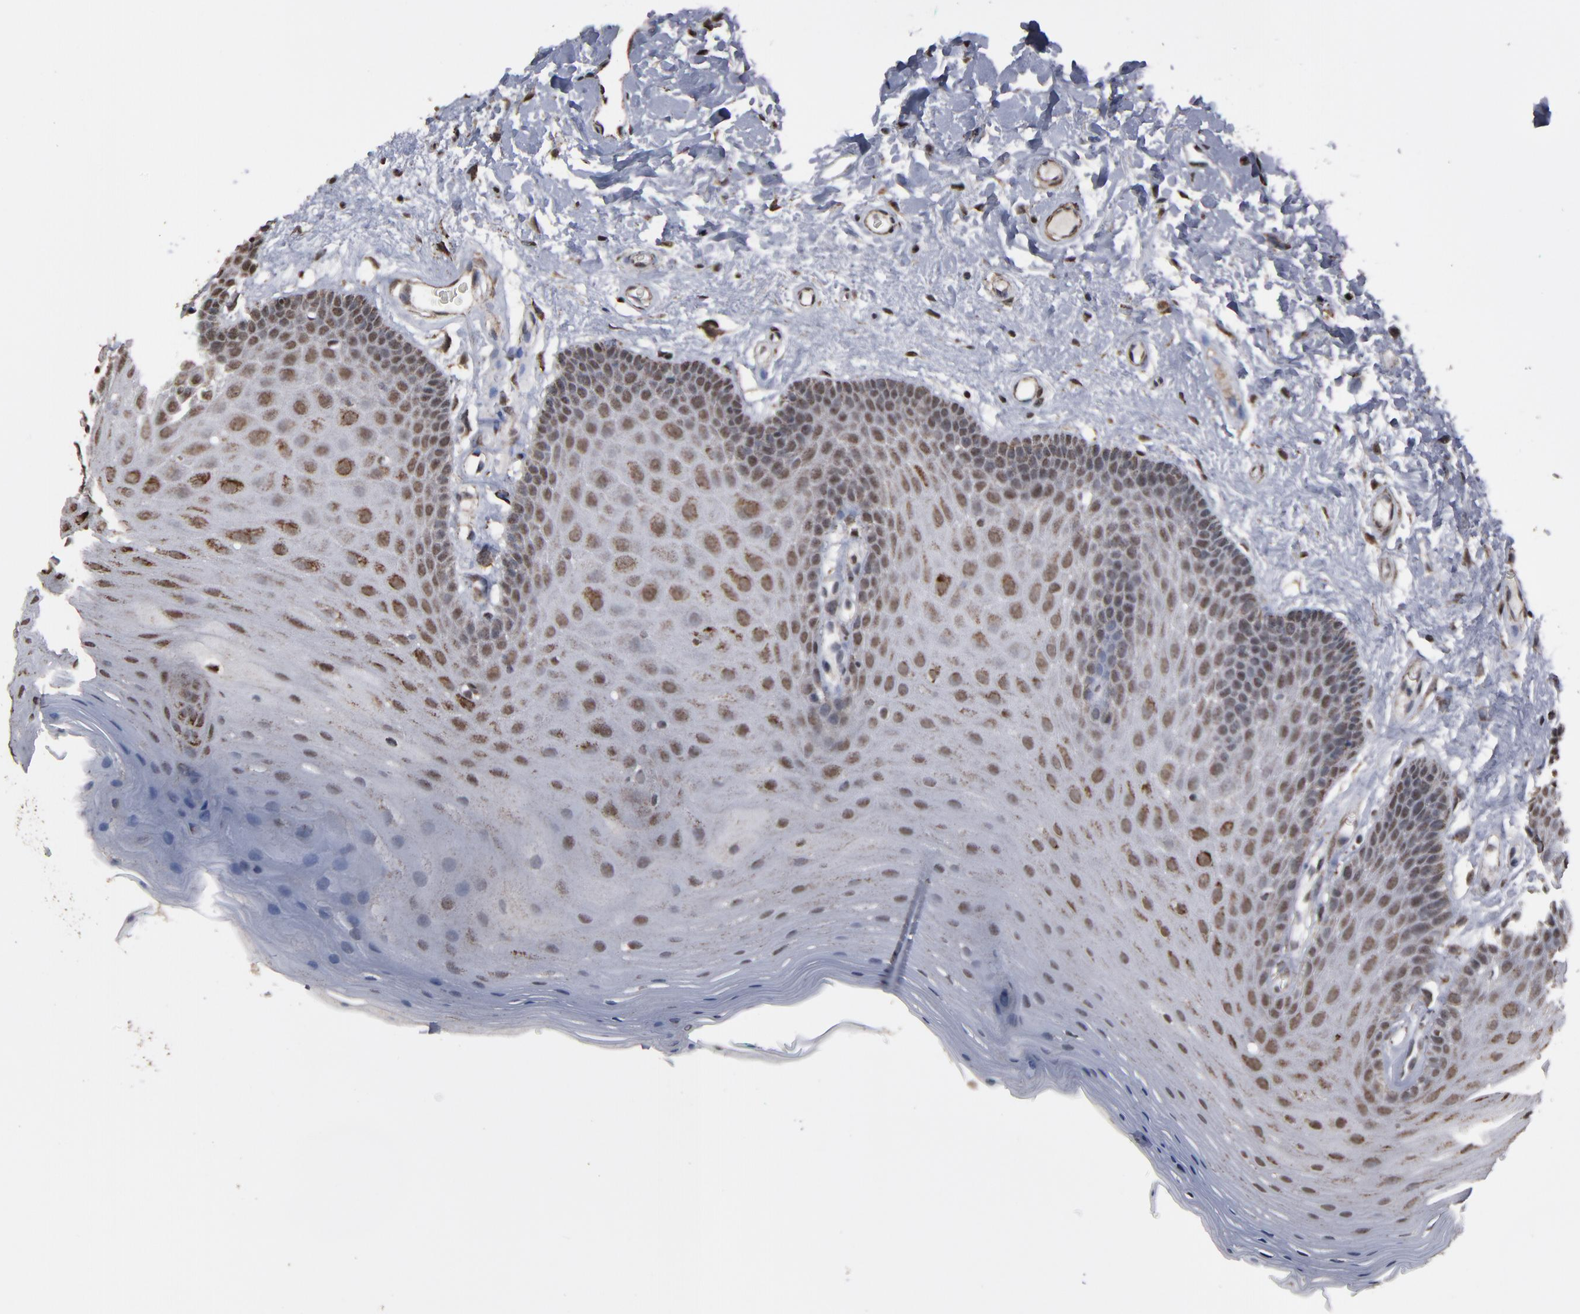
{"staining": {"intensity": "strong", "quantity": ">75%", "location": "cytoplasmic/membranous,nuclear"}, "tissue": "oral mucosa", "cell_type": "Squamous epithelial cells", "image_type": "normal", "snomed": [{"axis": "morphology", "description": "Normal tissue, NOS"}, {"axis": "morphology", "description": "Squamous cell carcinoma, NOS"}, {"axis": "topography", "description": "Skeletal muscle"}, {"axis": "topography", "description": "Oral tissue"}, {"axis": "topography", "description": "Head-Neck"}], "caption": "Squamous epithelial cells exhibit high levels of strong cytoplasmic/membranous,nuclear expression in approximately >75% of cells in unremarkable oral mucosa.", "gene": "BNIP3", "patient": {"sex": "male", "age": 71}}